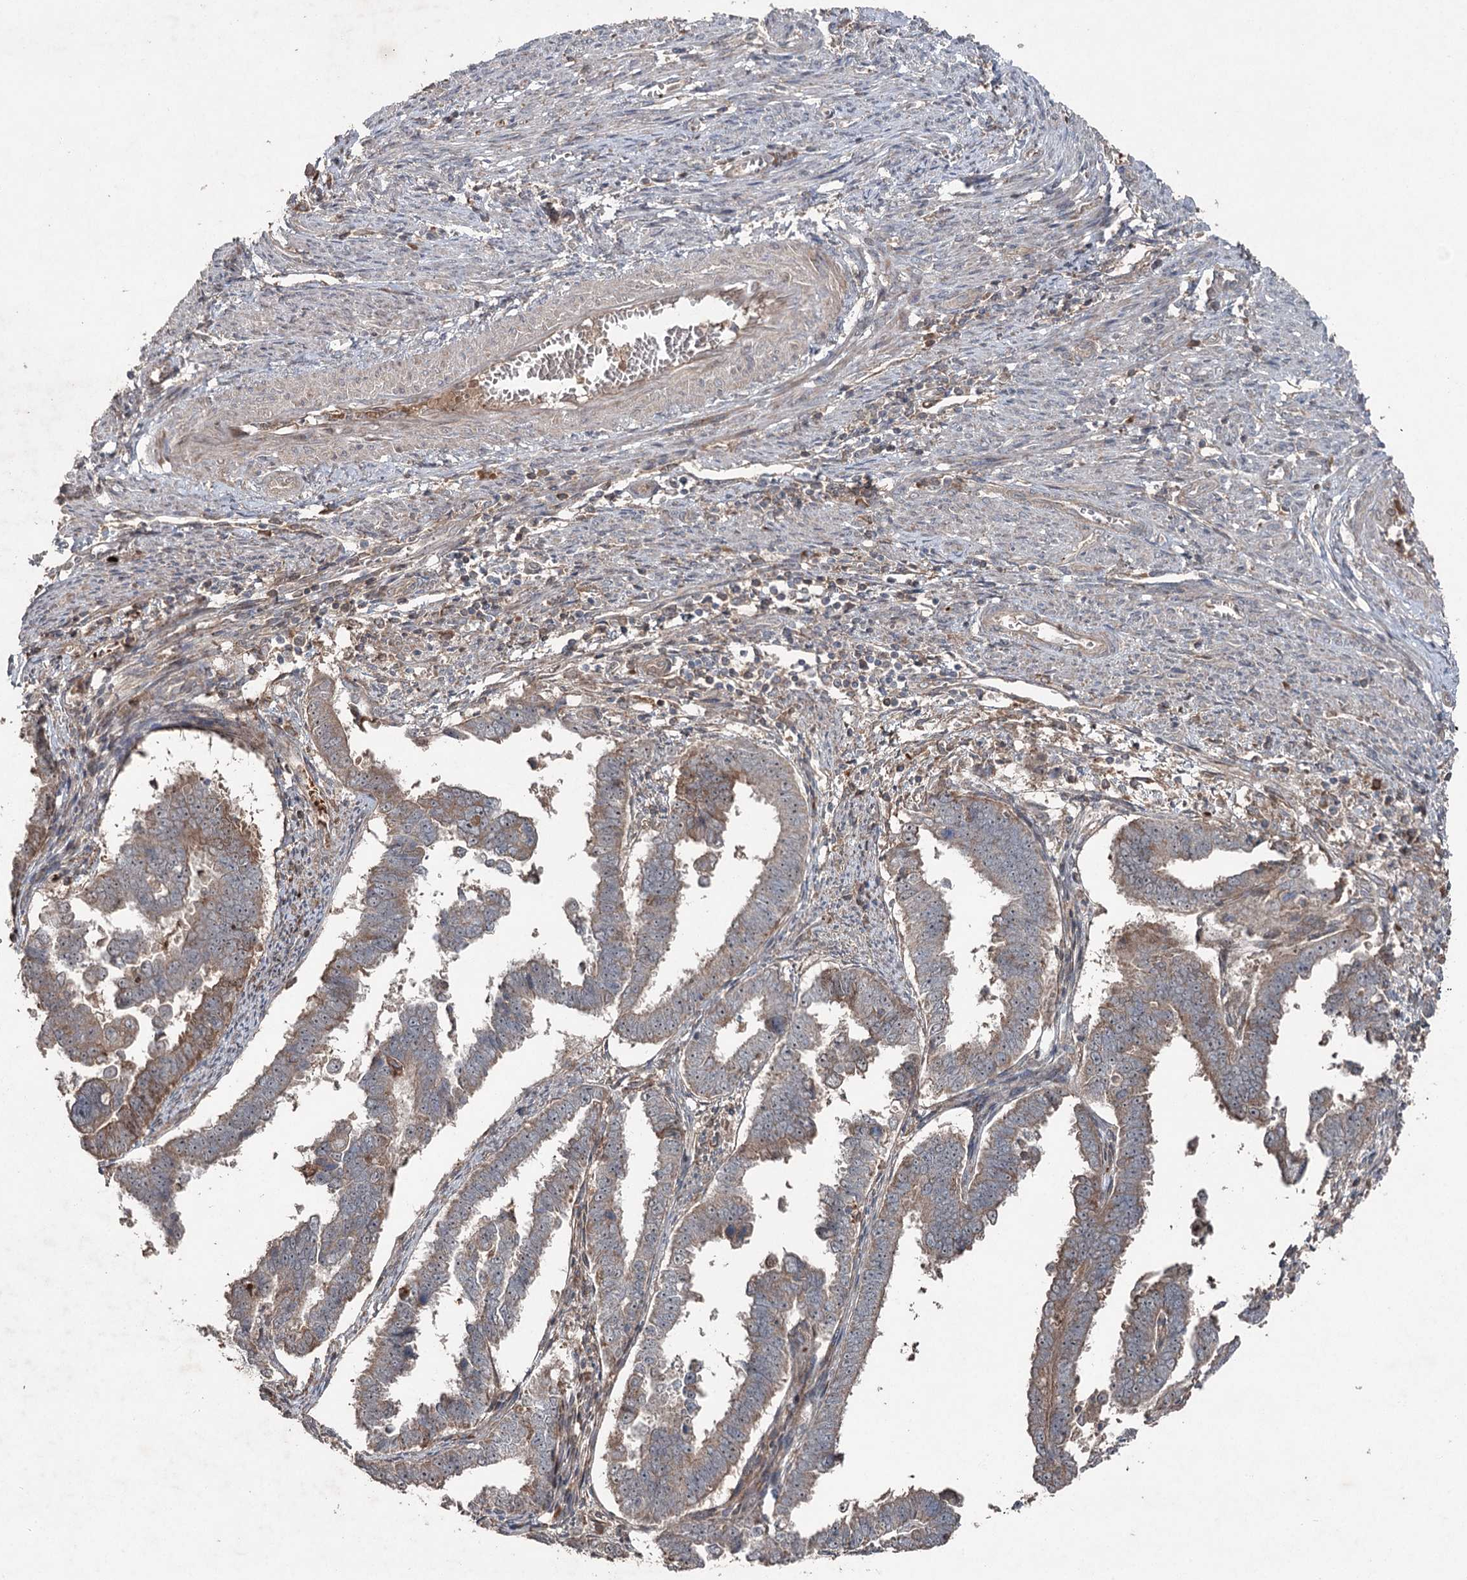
{"staining": {"intensity": "moderate", "quantity": "<25%", "location": "cytoplasmic/membranous"}, "tissue": "endometrial cancer", "cell_type": "Tumor cells", "image_type": "cancer", "snomed": [{"axis": "morphology", "description": "Adenocarcinoma, NOS"}, {"axis": "topography", "description": "Endometrium"}], "caption": "Moderate cytoplasmic/membranous protein expression is present in approximately <25% of tumor cells in endometrial adenocarcinoma. The protein is stained brown, and the nuclei are stained in blue (DAB IHC with brightfield microscopy, high magnification).", "gene": "MAPK8IP2", "patient": {"sex": "female", "age": 75}}